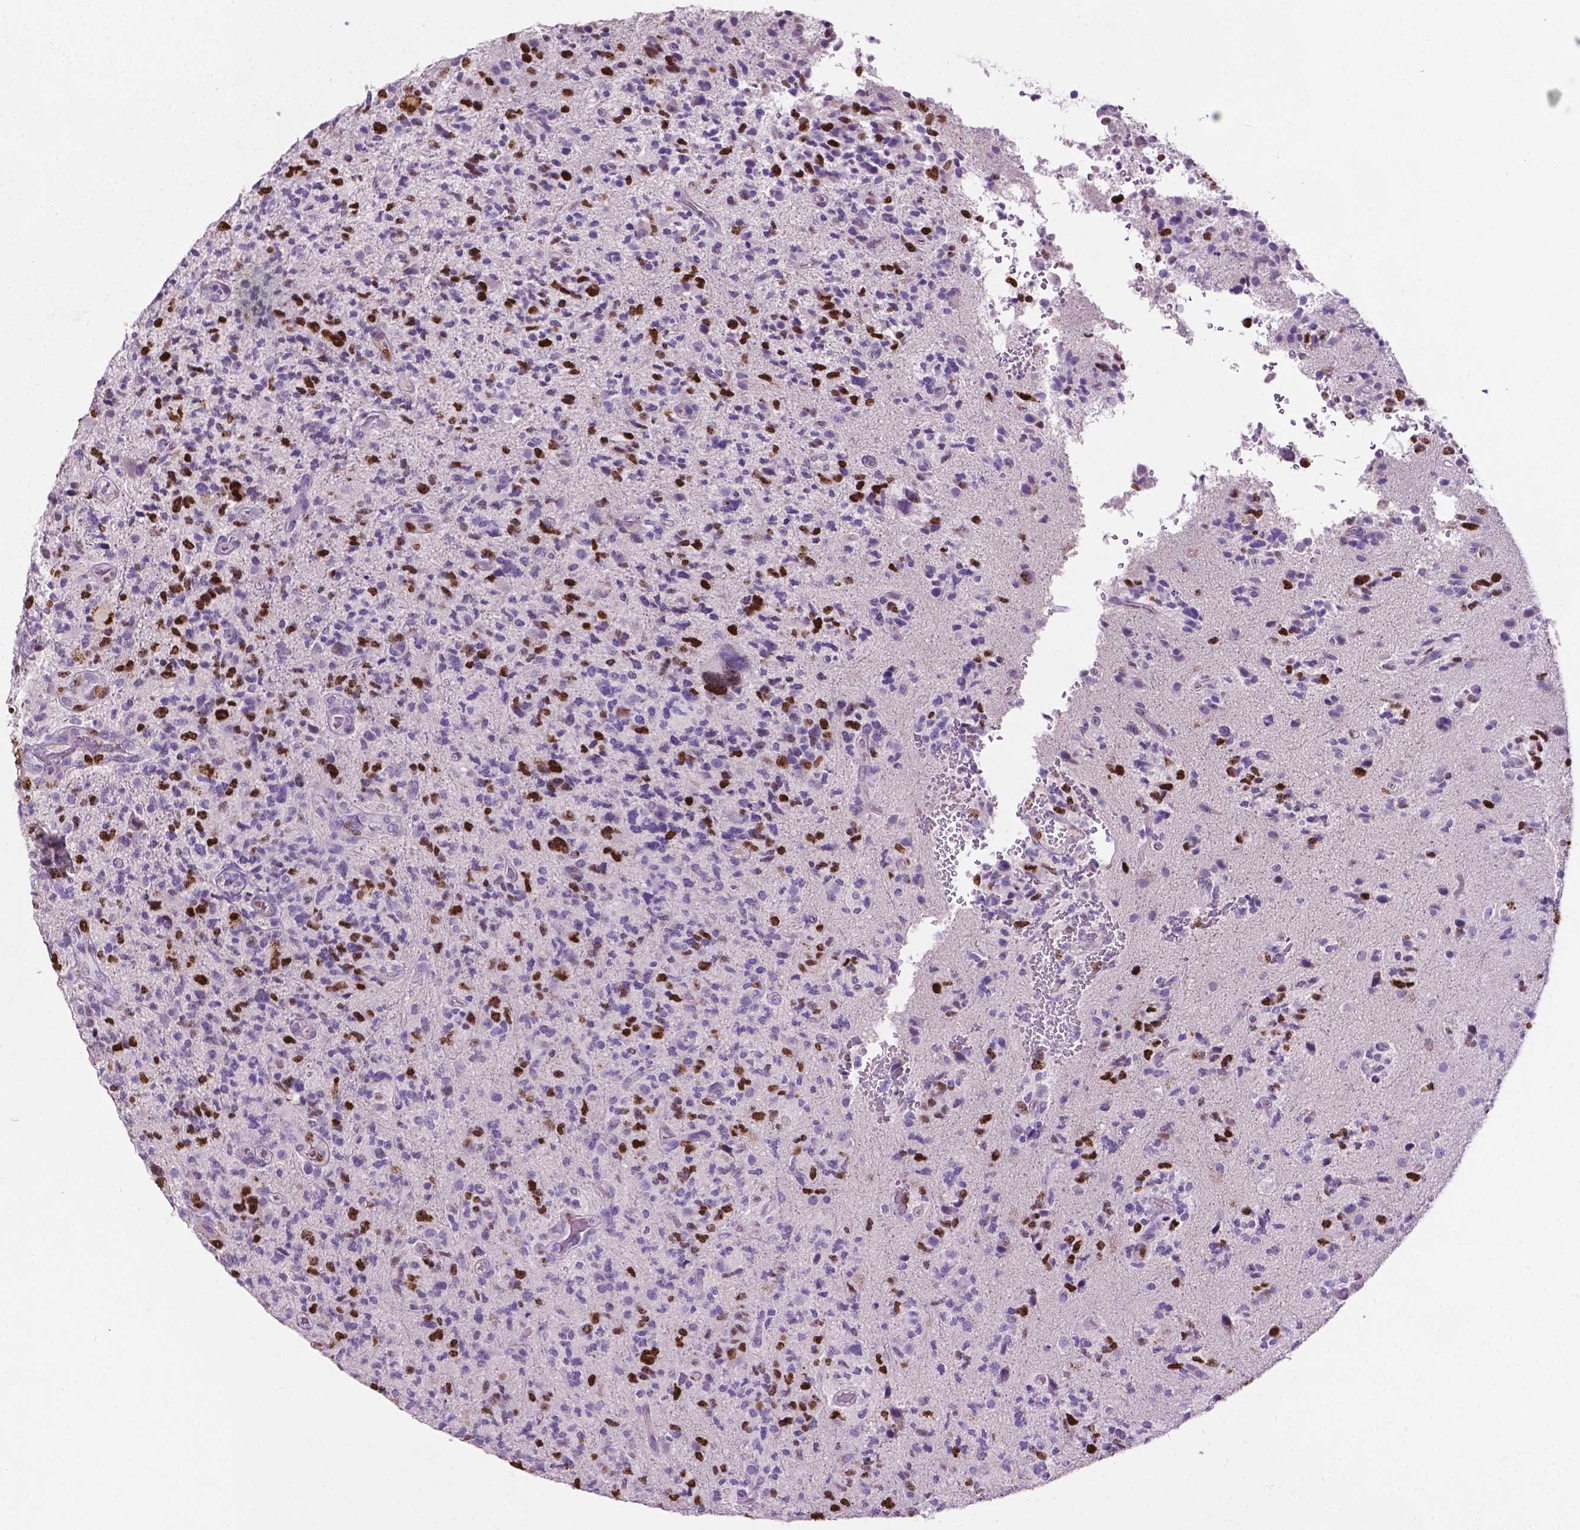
{"staining": {"intensity": "strong", "quantity": "25%-75%", "location": "nuclear"}, "tissue": "glioma", "cell_type": "Tumor cells", "image_type": "cancer", "snomed": [{"axis": "morphology", "description": "Glioma, malignant, High grade"}, {"axis": "topography", "description": "Brain"}], "caption": "High-grade glioma (malignant) tissue demonstrates strong nuclear positivity in approximately 25%-75% of tumor cells, visualized by immunohistochemistry. The staining was performed using DAB to visualize the protein expression in brown, while the nuclei were stained in blue with hematoxylin (Magnification: 20x).", "gene": "SIAH2", "patient": {"sex": "female", "age": 71}}